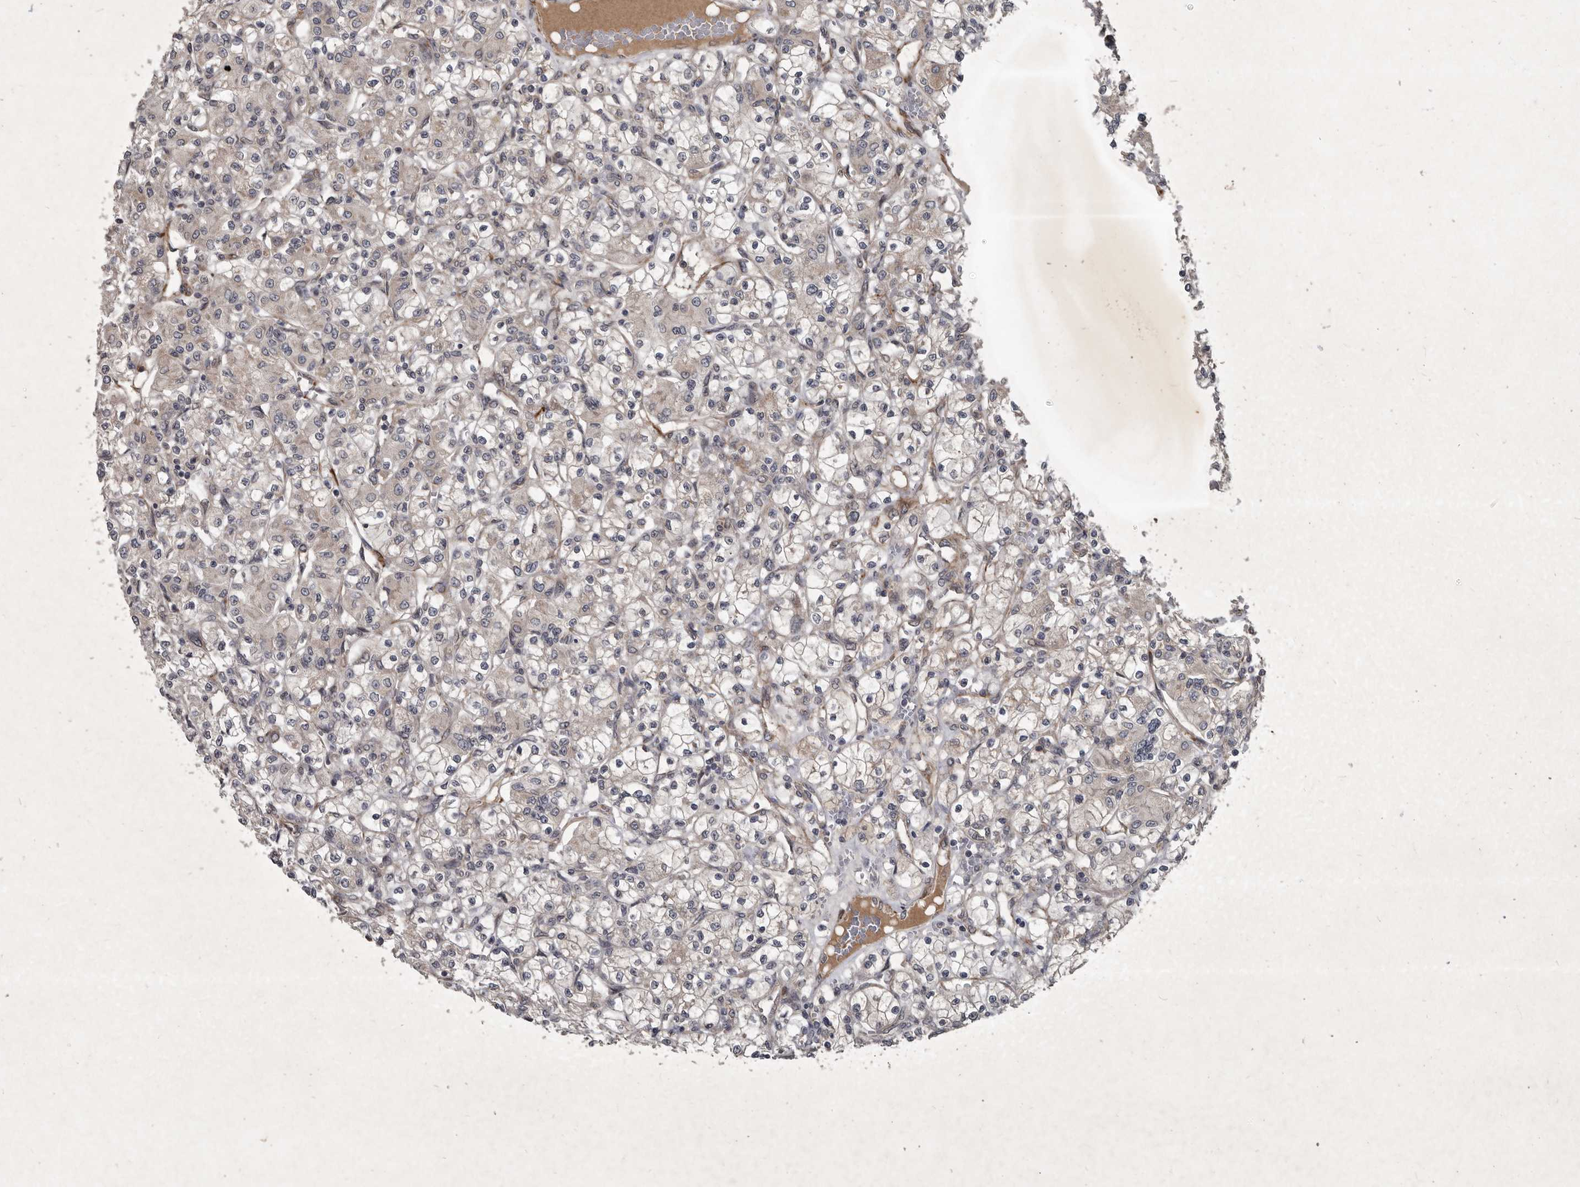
{"staining": {"intensity": "negative", "quantity": "none", "location": "none"}, "tissue": "renal cancer", "cell_type": "Tumor cells", "image_type": "cancer", "snomed": [{"axis": "morphology", "description": "Adenocarcinoma, NOS"}, {"axis": "topography", "description": "Kidney"}], "caption": "Renal cancer (adenocarcinoma) was stained to show a protein in brown. There is no significant positivity in tumor cells.", "gene": "MRPS15", "patient": {"sex": "female", "age": 59}}